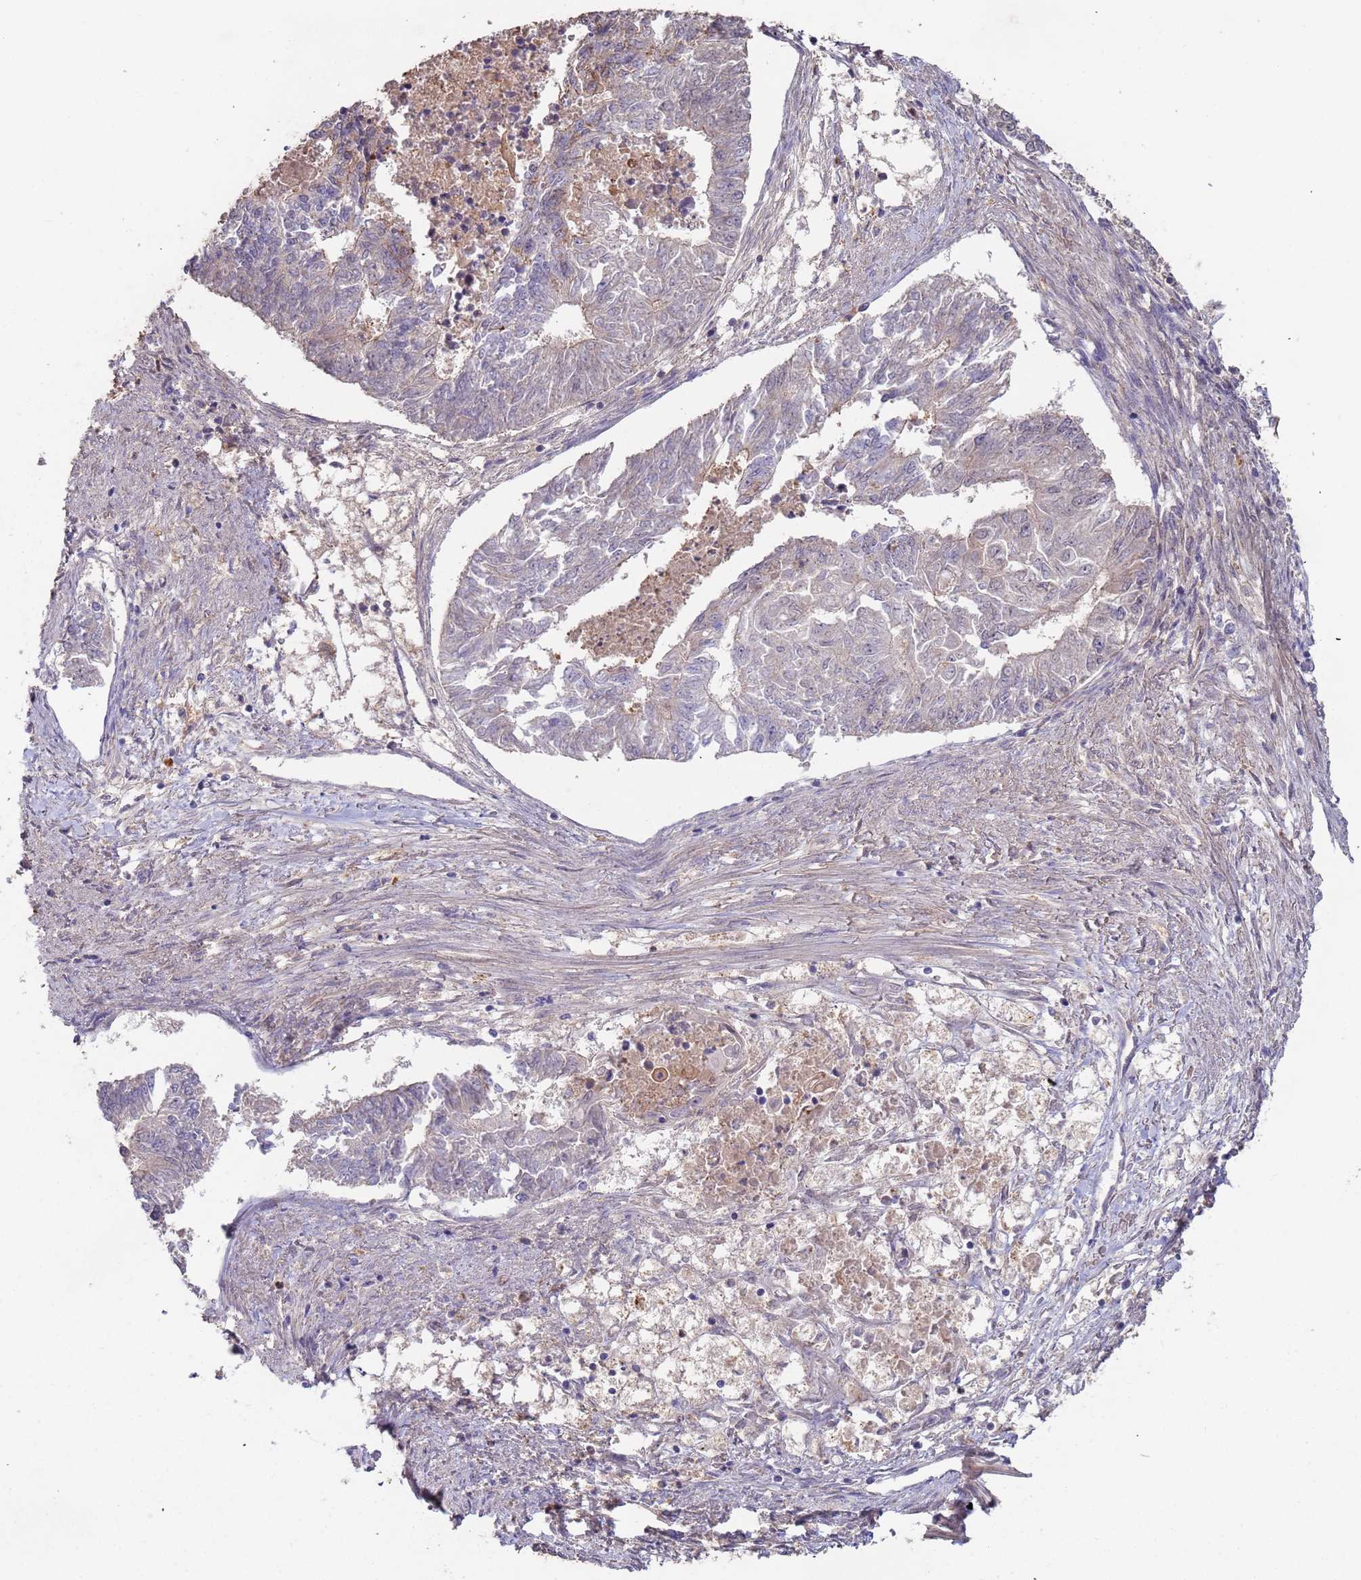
{"staining": {"intensity": "weak", "quantity": "25%-75%", "location": "cytoplasmic/membranous"}, "tissue": "endometrial cancer", "cell_type": "Tumor cells", "image_type": "cancer", "snomed": [{"axis": "morphology", "description": "Adenocarcinoma, NOS"}, {"axis": "topography", "description": "Endometrium"}], "caption": "Immunohistochemical staining of human endometrial cancer displays low levels of weak cytoplasmic/membranous protein staining in approximately 25%-75% of tumor cells. The protein of interest is shown in brown color, while the nuclei are stained blue.", "gene": "KANSL1L", "patient": {"sex": "female", "age": 32}}